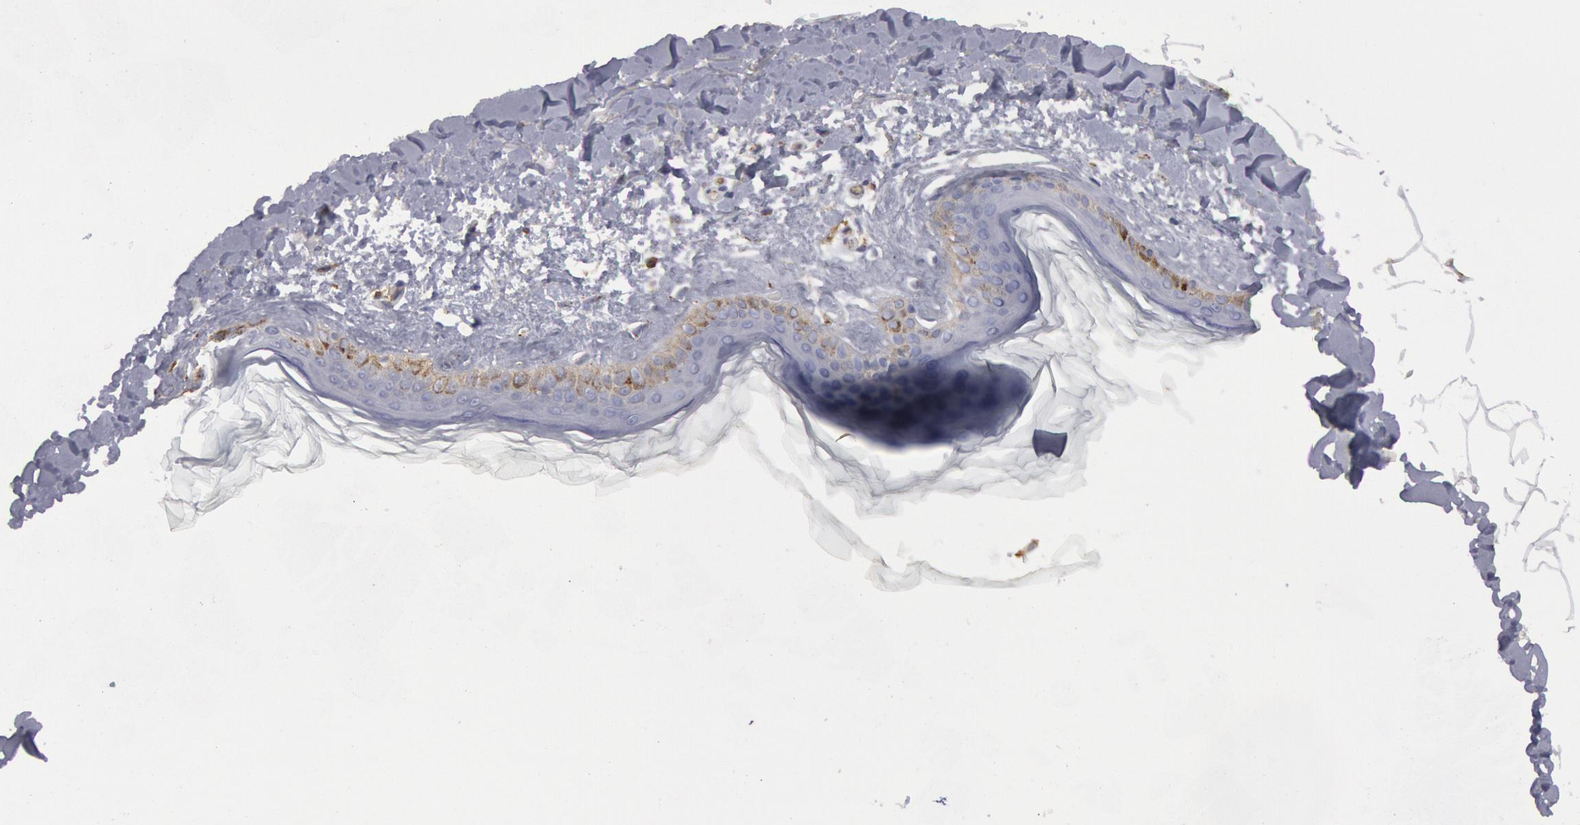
{"staining": {"intensity": "moderate", "quantity": "<25%", "location": "cytoplasmic/membranous"}, "tissue": "skin", "cell_type": "Keratinocytes", "image_type": "normal", "snomed": [{"axis": "morphology", "description": "Normal tissue, NOS"}, {"axis": "topography", "description": "Skin"}], "caption": "Keratinocytes reveal moderate cytoplasmic/membranous staining in approximately <25% of cells in normal skin.", "gene": "FLOT1", "patient": {"sex": "female", "age": 56}}